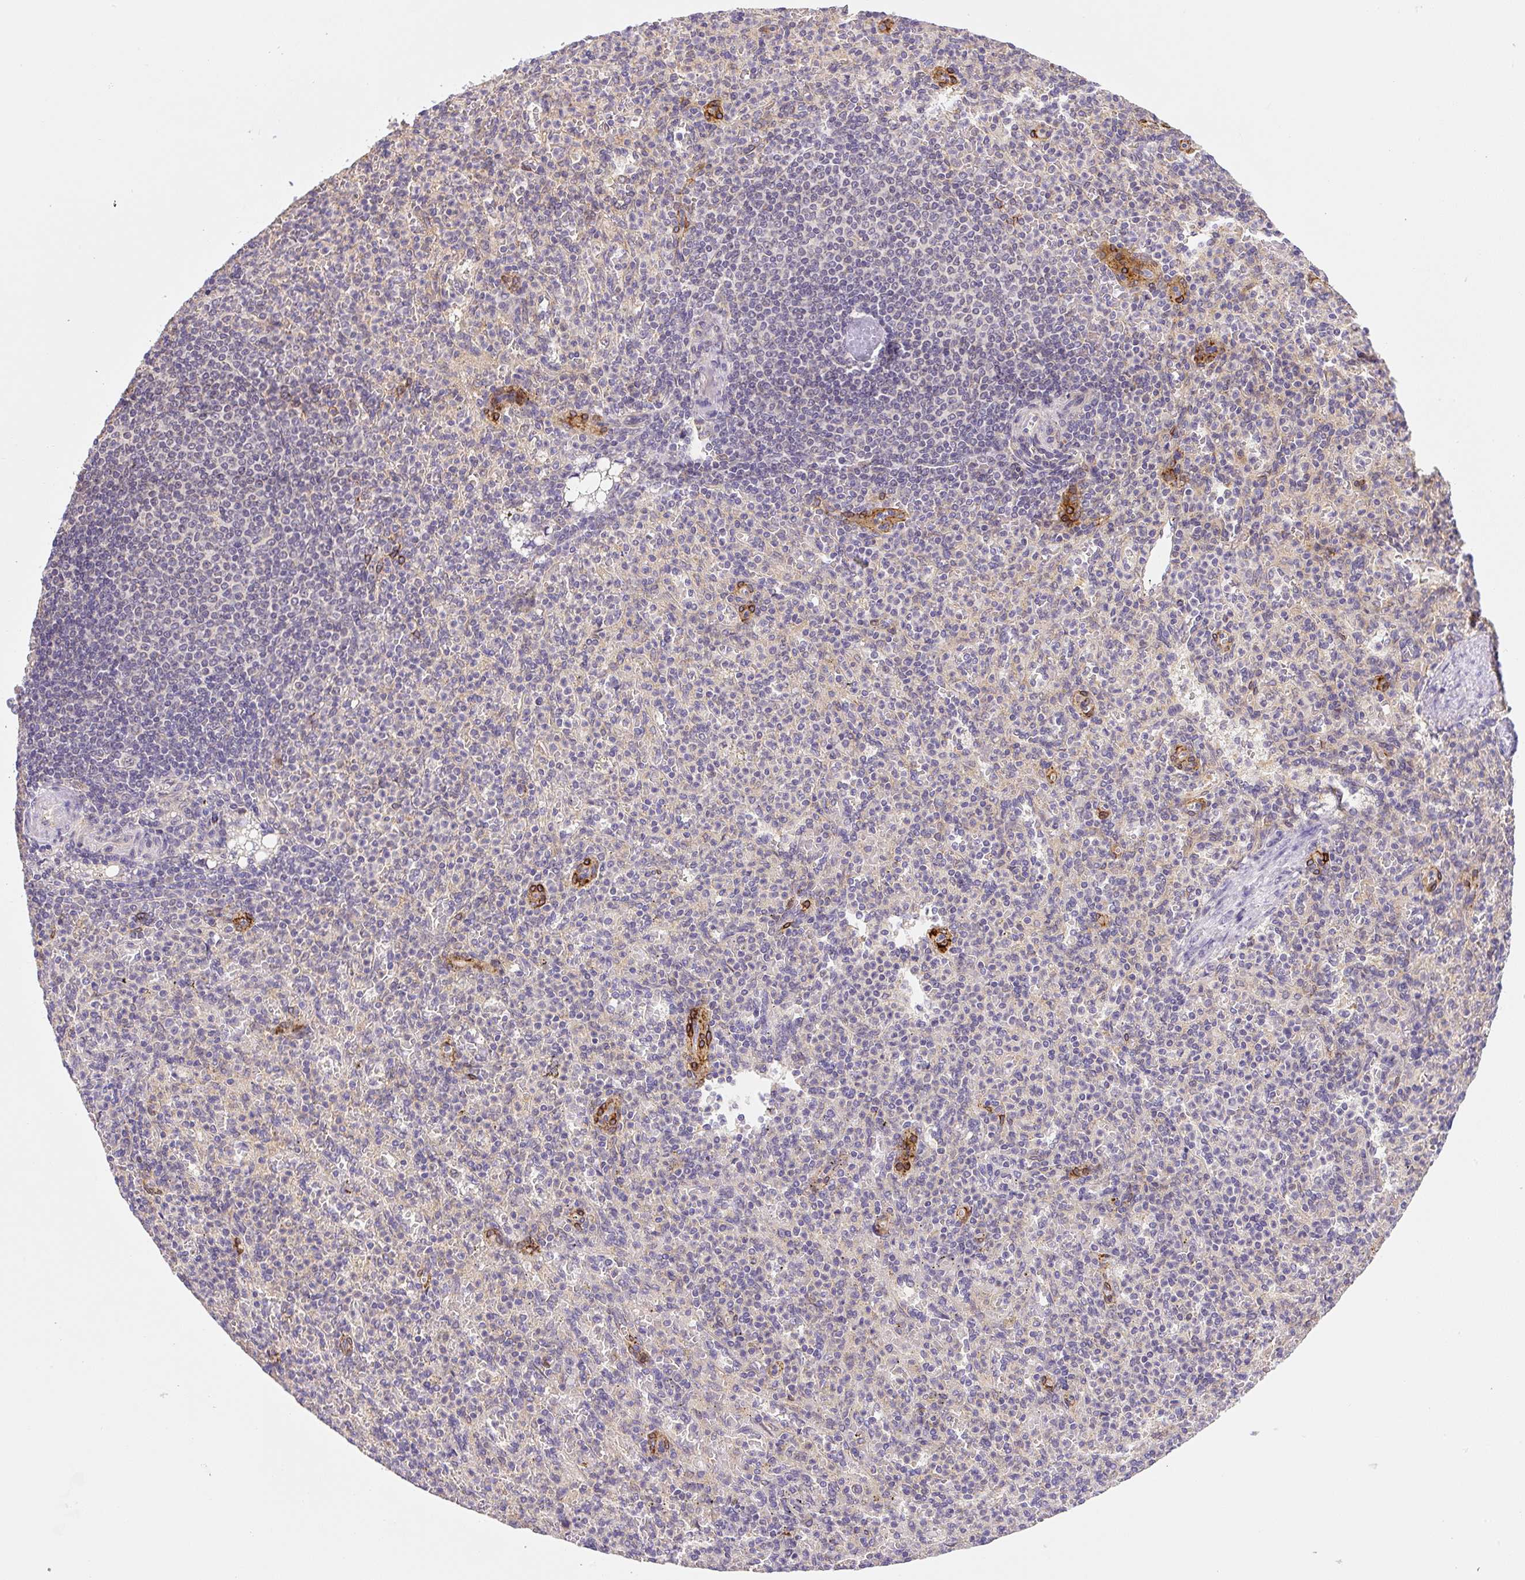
{"staining": {"intensity": "negative", "quantity": "none", "location": "none"}, "tissue": "spleen", "cell_type": "Cells in red pulp", "image_type": "normal", "snomed": [{"axis": "morphology", "description": "Normal tissue, NOS"}, {"axis": "topography", "description": "Spleen"}], "caption": "IHC photomicrograph of benign spleen: human spleen stained with DAB reveals no significant protein expression in cells in red pulp.", "gene": "PLA2G4A", "patient": {"sex": "female", "age": 74}}